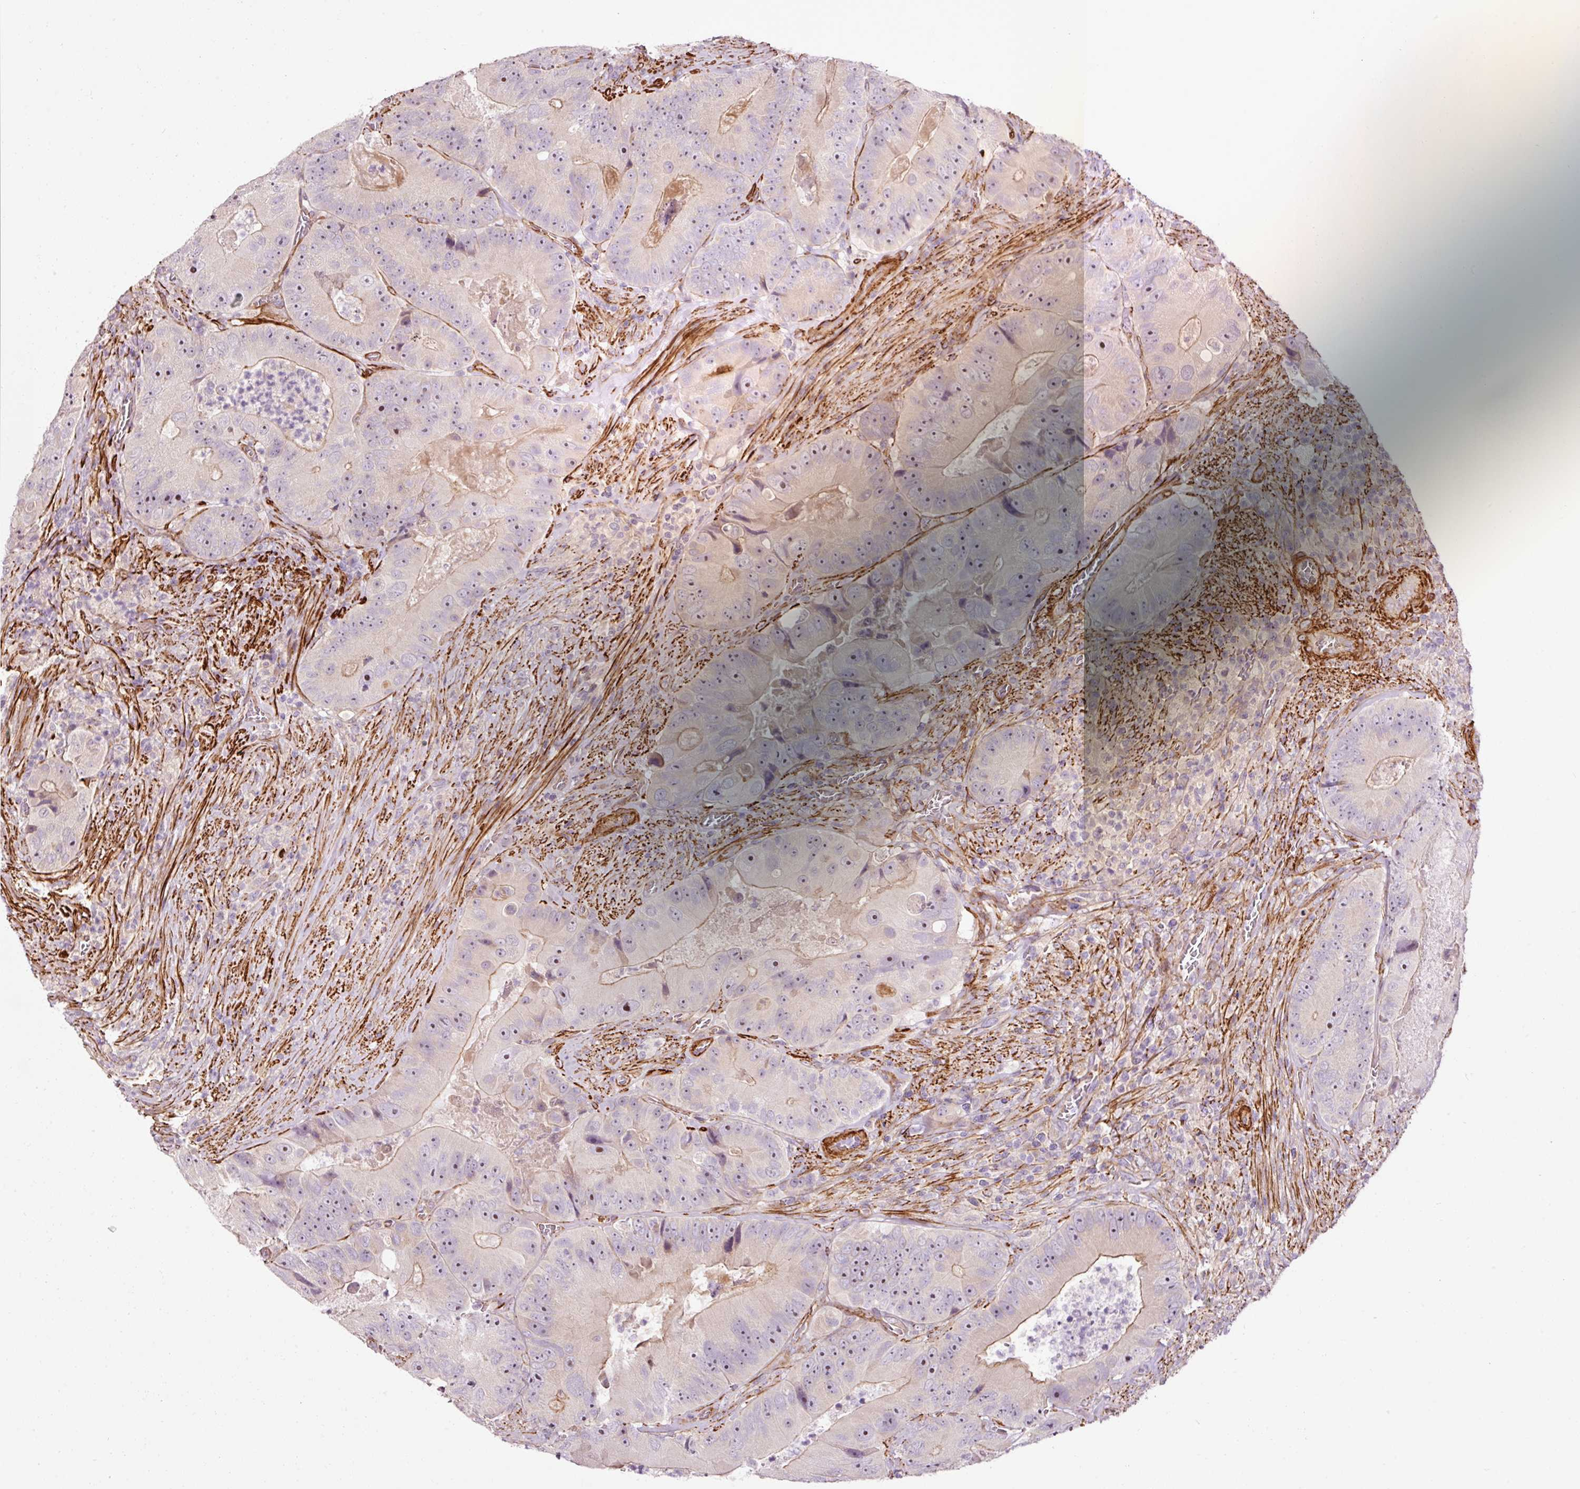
{"staining": {"intensity": "weak", "quantity": "<25%", "location": "cytoplasmic/membranous"}, "tissue": "colorectal cancer", "cell_type": "Tumor cells", "image_type": "cancer", "snomed": [{"axis": "morphology", "description": "Adenocarcinoma, NOS"}, {"axis": "topography", "description": "Colon"}], "caption": "A photomicrograph of human colorectal cancer (adenocarcinoma) is negative for staining in tumor cells.", "gene": "ANKRD20A1", "patient": {"sex": "female", "age": 86}}